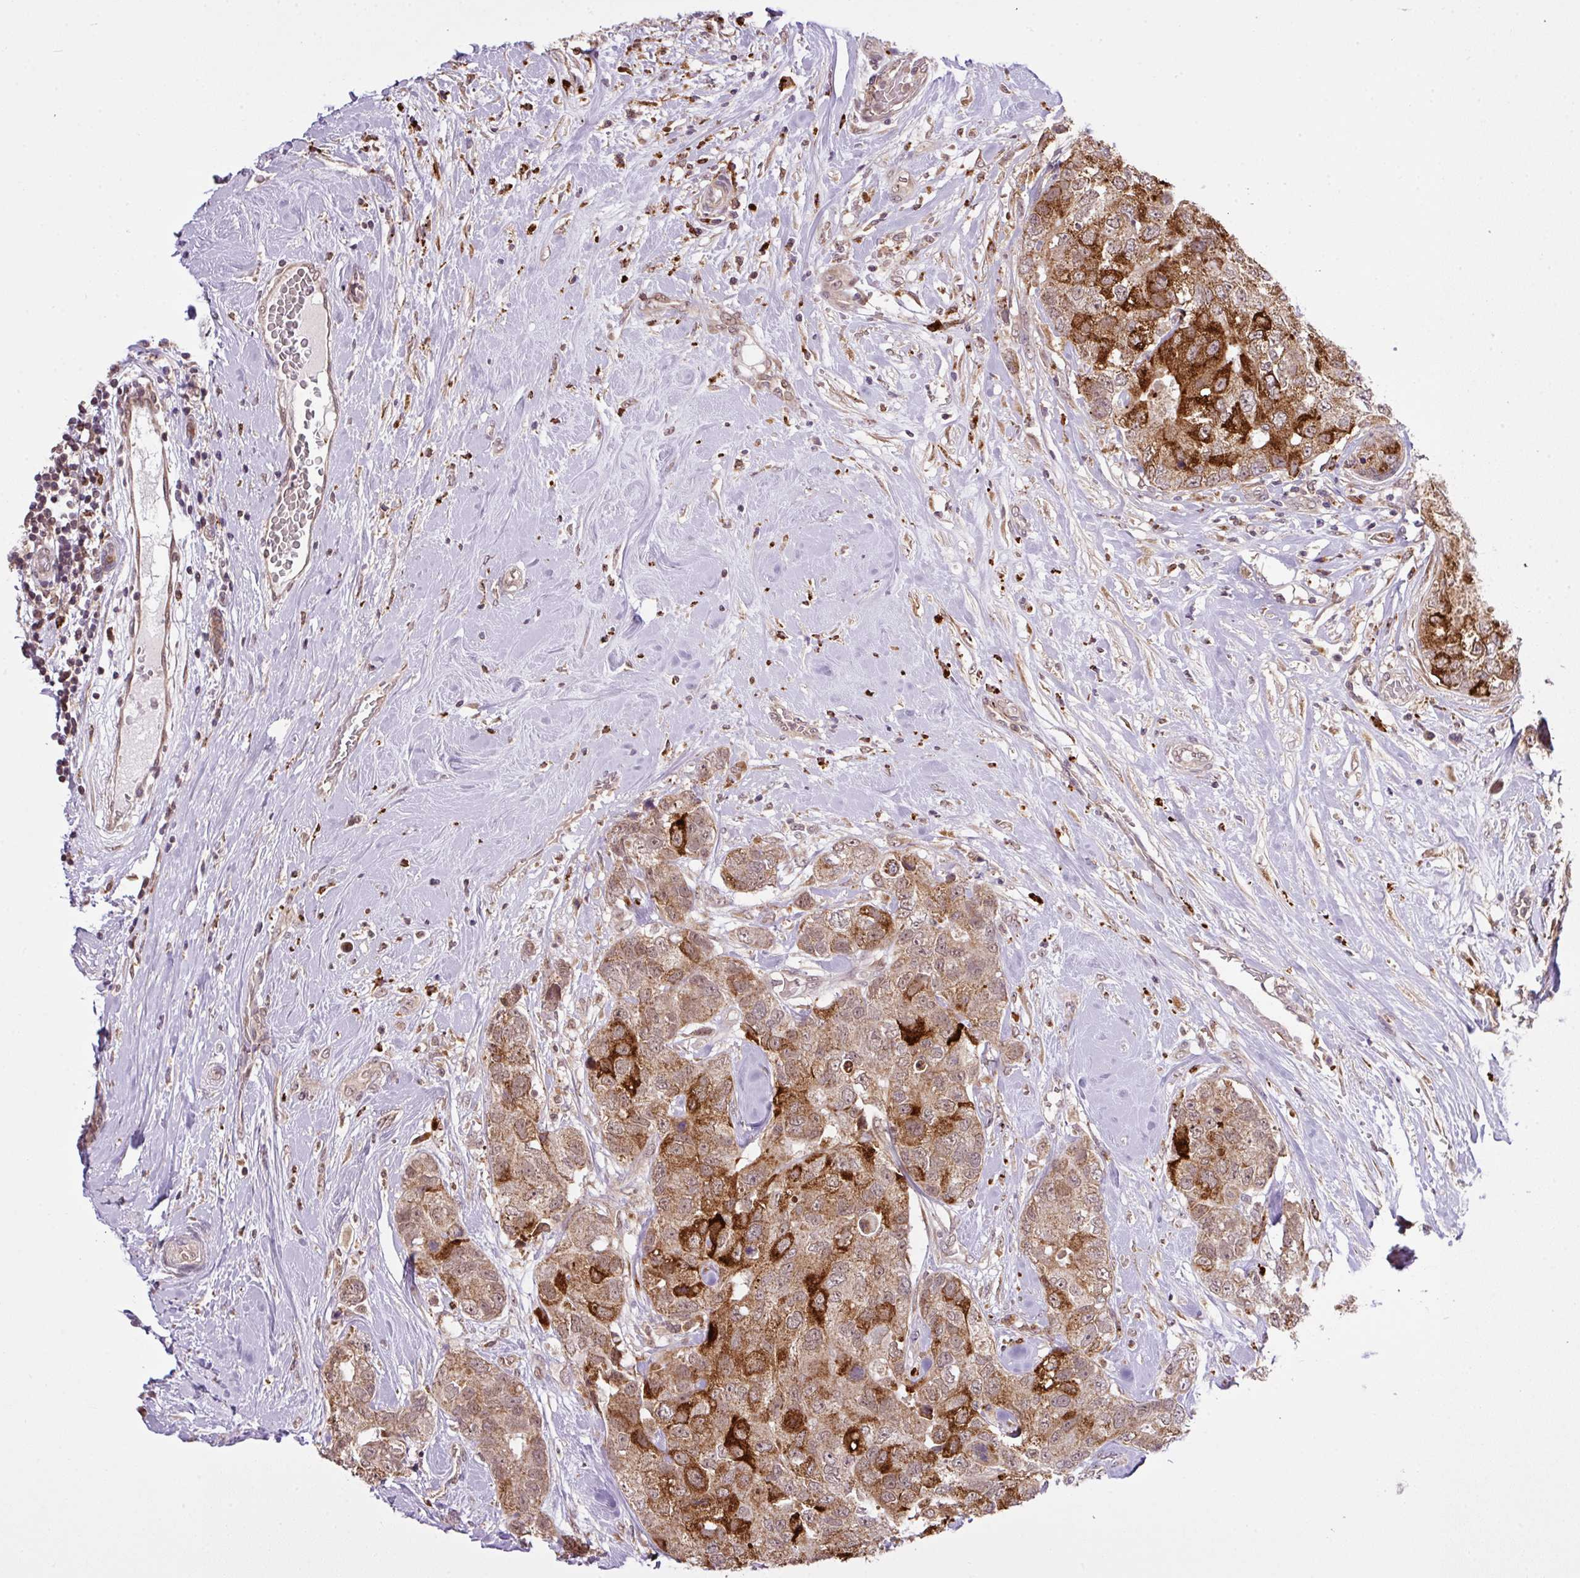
{"staining": {"intensity": "strong", "quantity": ">75%", "location": "cytoplasmic/membranous"}, "tissue": "breast cancer", "cell_type": "Tumor cells", "image_type": "cancer", "snomed": [{"axis": "morphology", "description": "Duct carcinoma"}, {"axis": "topography", "description": "Breast"}], "caption": "Tumor cells reveal high levels of strong cytoplasmic/membranous expression in about >75% of cells in human breast cancer.", "gene": "SMCO4", "patient": {"sex": "female", "age": 62}}